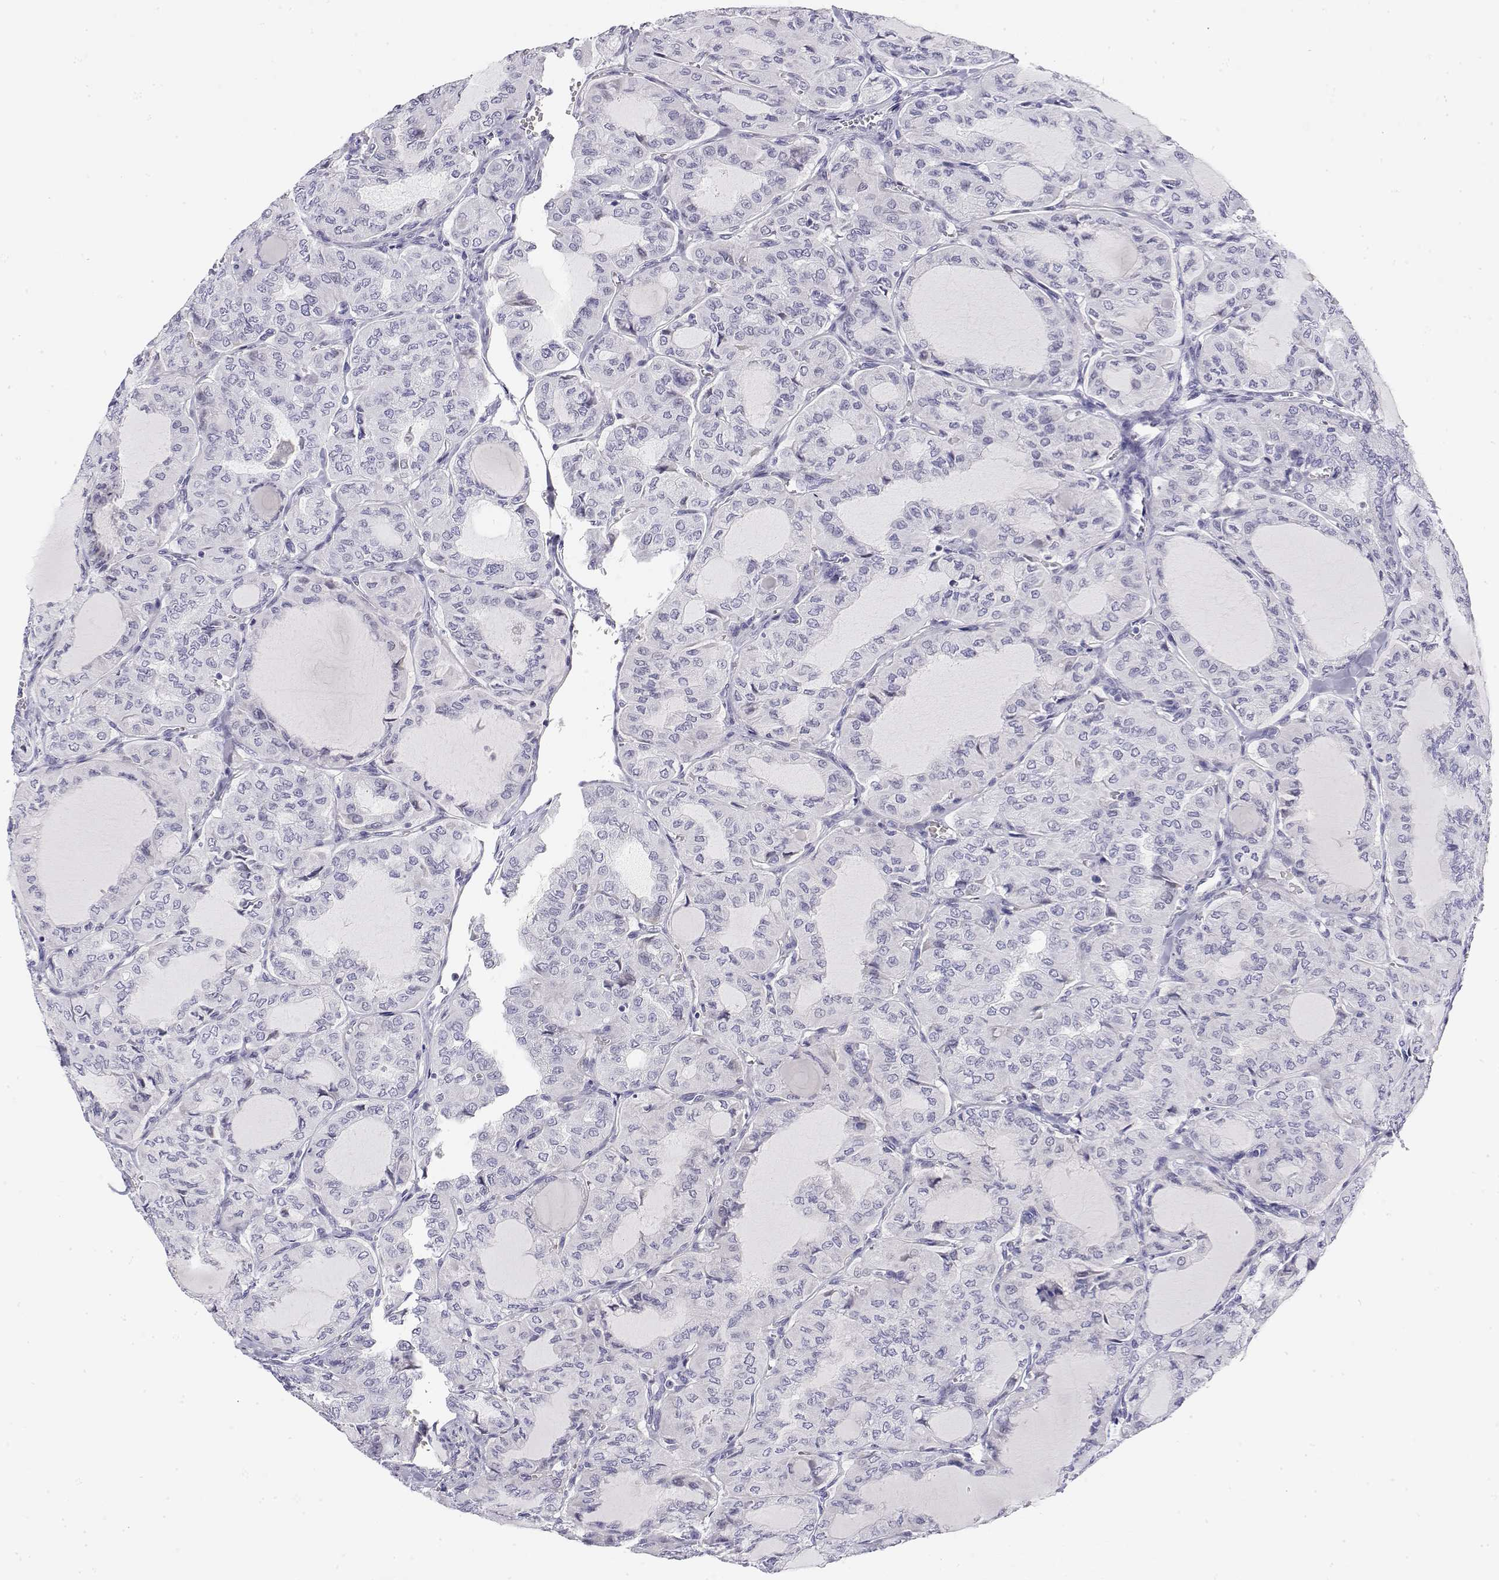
{"staining": {"intensity": "negative", "quantity": "none", "location": "none"}, "tissue": "thyroid cancer", "cell_type": "Tumor cells", "image_type": "cancer", "snomed": [{"axis": "morphology", "description": "Papillary adenocarcinoma, NOS"}, {"axis": "topography", "description": "Thyroid gland"}], "caption": "Tumor cells show no significant expression in thyroid papillary adenocarcinoma.", "gene": "MISP", "patient": {"sex": "male", "age": 20}}